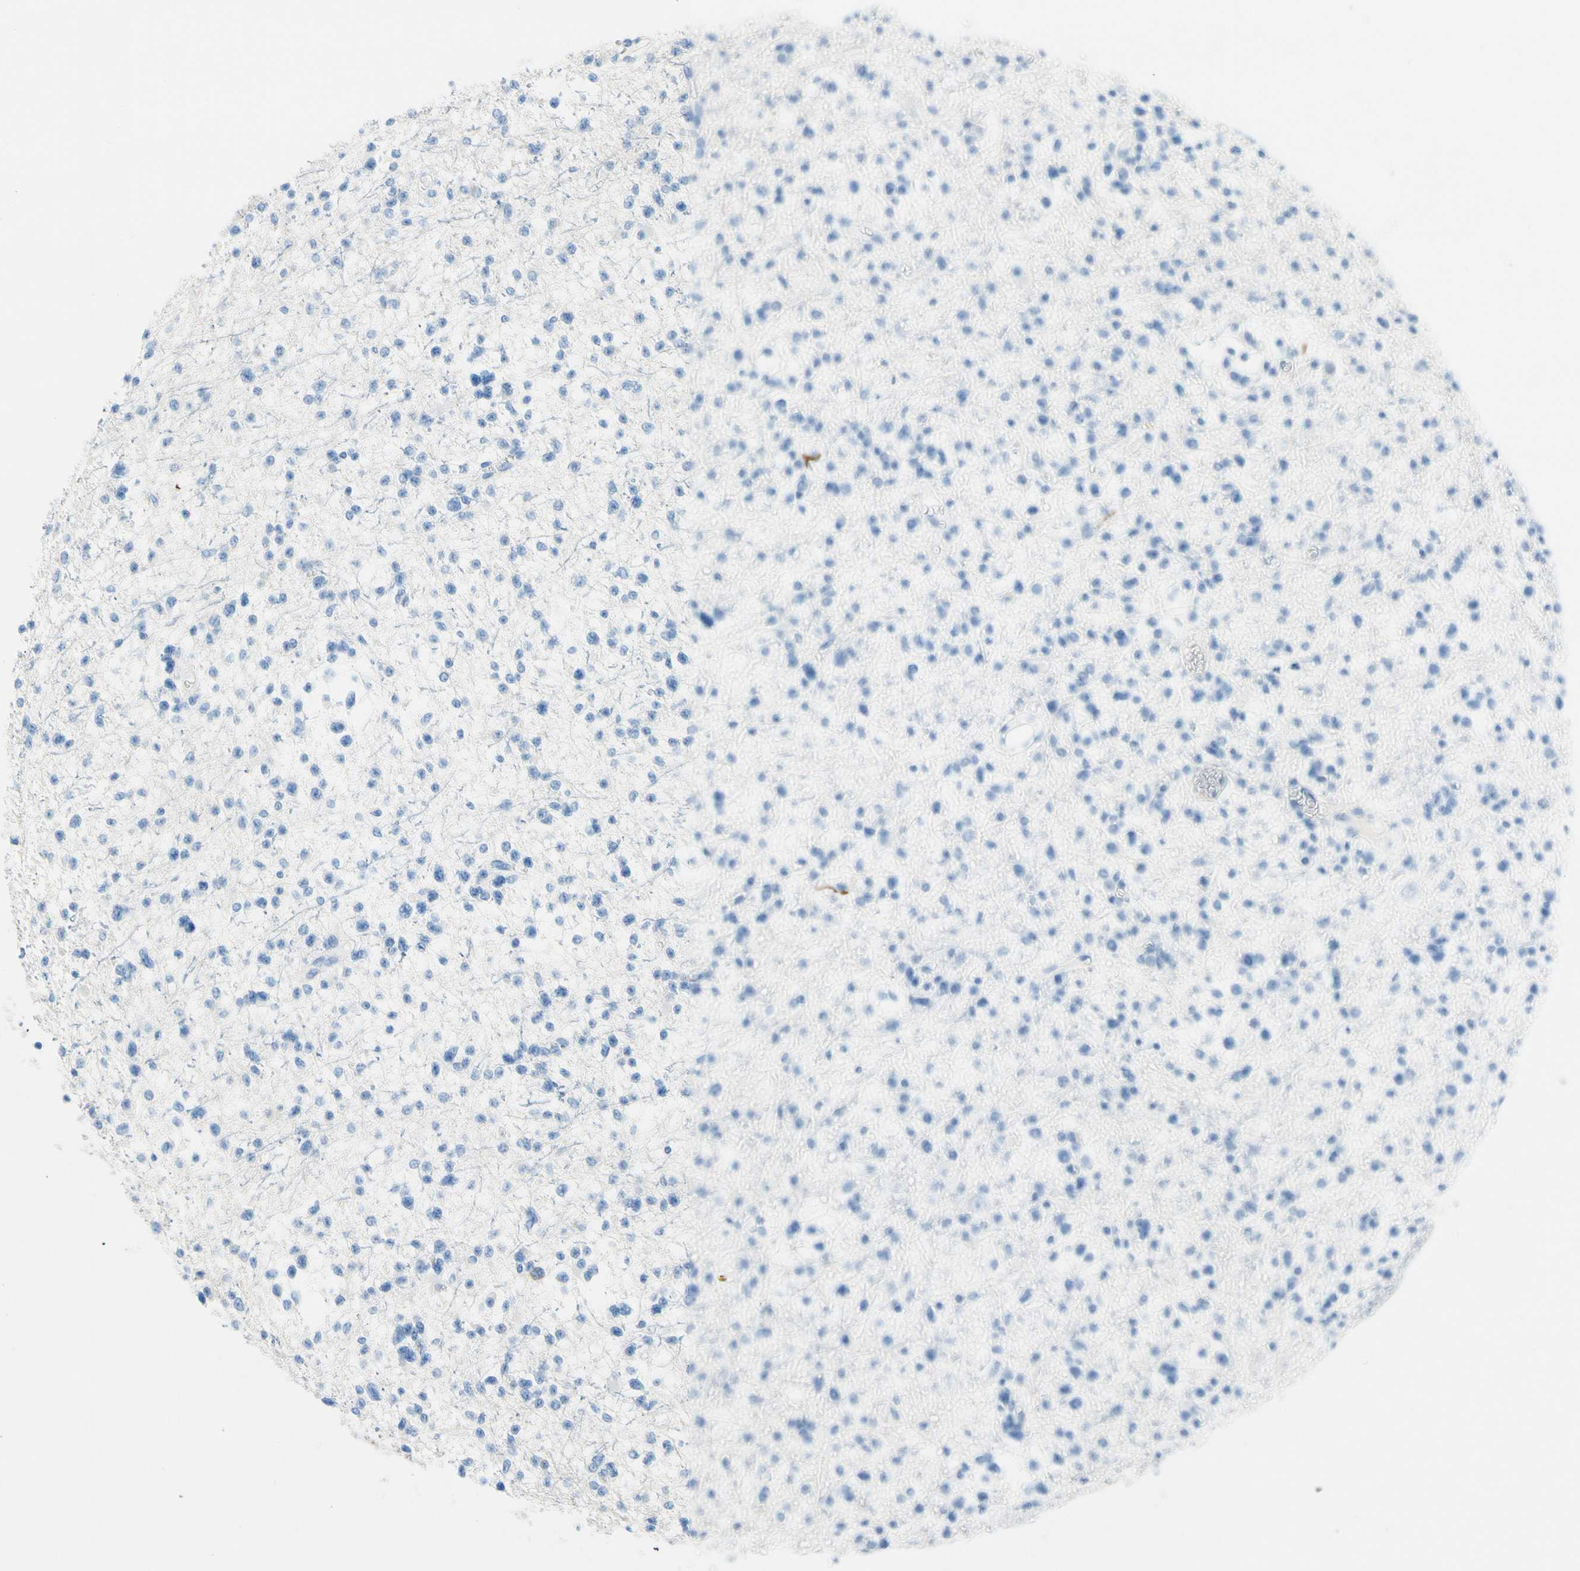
{"staining": {"intensity": "negative", "quantity": "none", "location": "none"}, "tissue": "glioma", "cell_type": "Tumor cells", "image_type": "cancer", "snomed": [{"axis": "morphology", "description": "Glioma, malignant, Low grade"}, {"axis": "topography", "description": "Brain"}], "caption": "Tumor cells are negative for brown protein staining in malignant glioma (low-grade). (DAB (3,3'-diaminobenzidine) immunohistochemistry with hematoxylin counter stain).", "gene": "TACC3", "patient": {"sex": "female", "age": 22}}